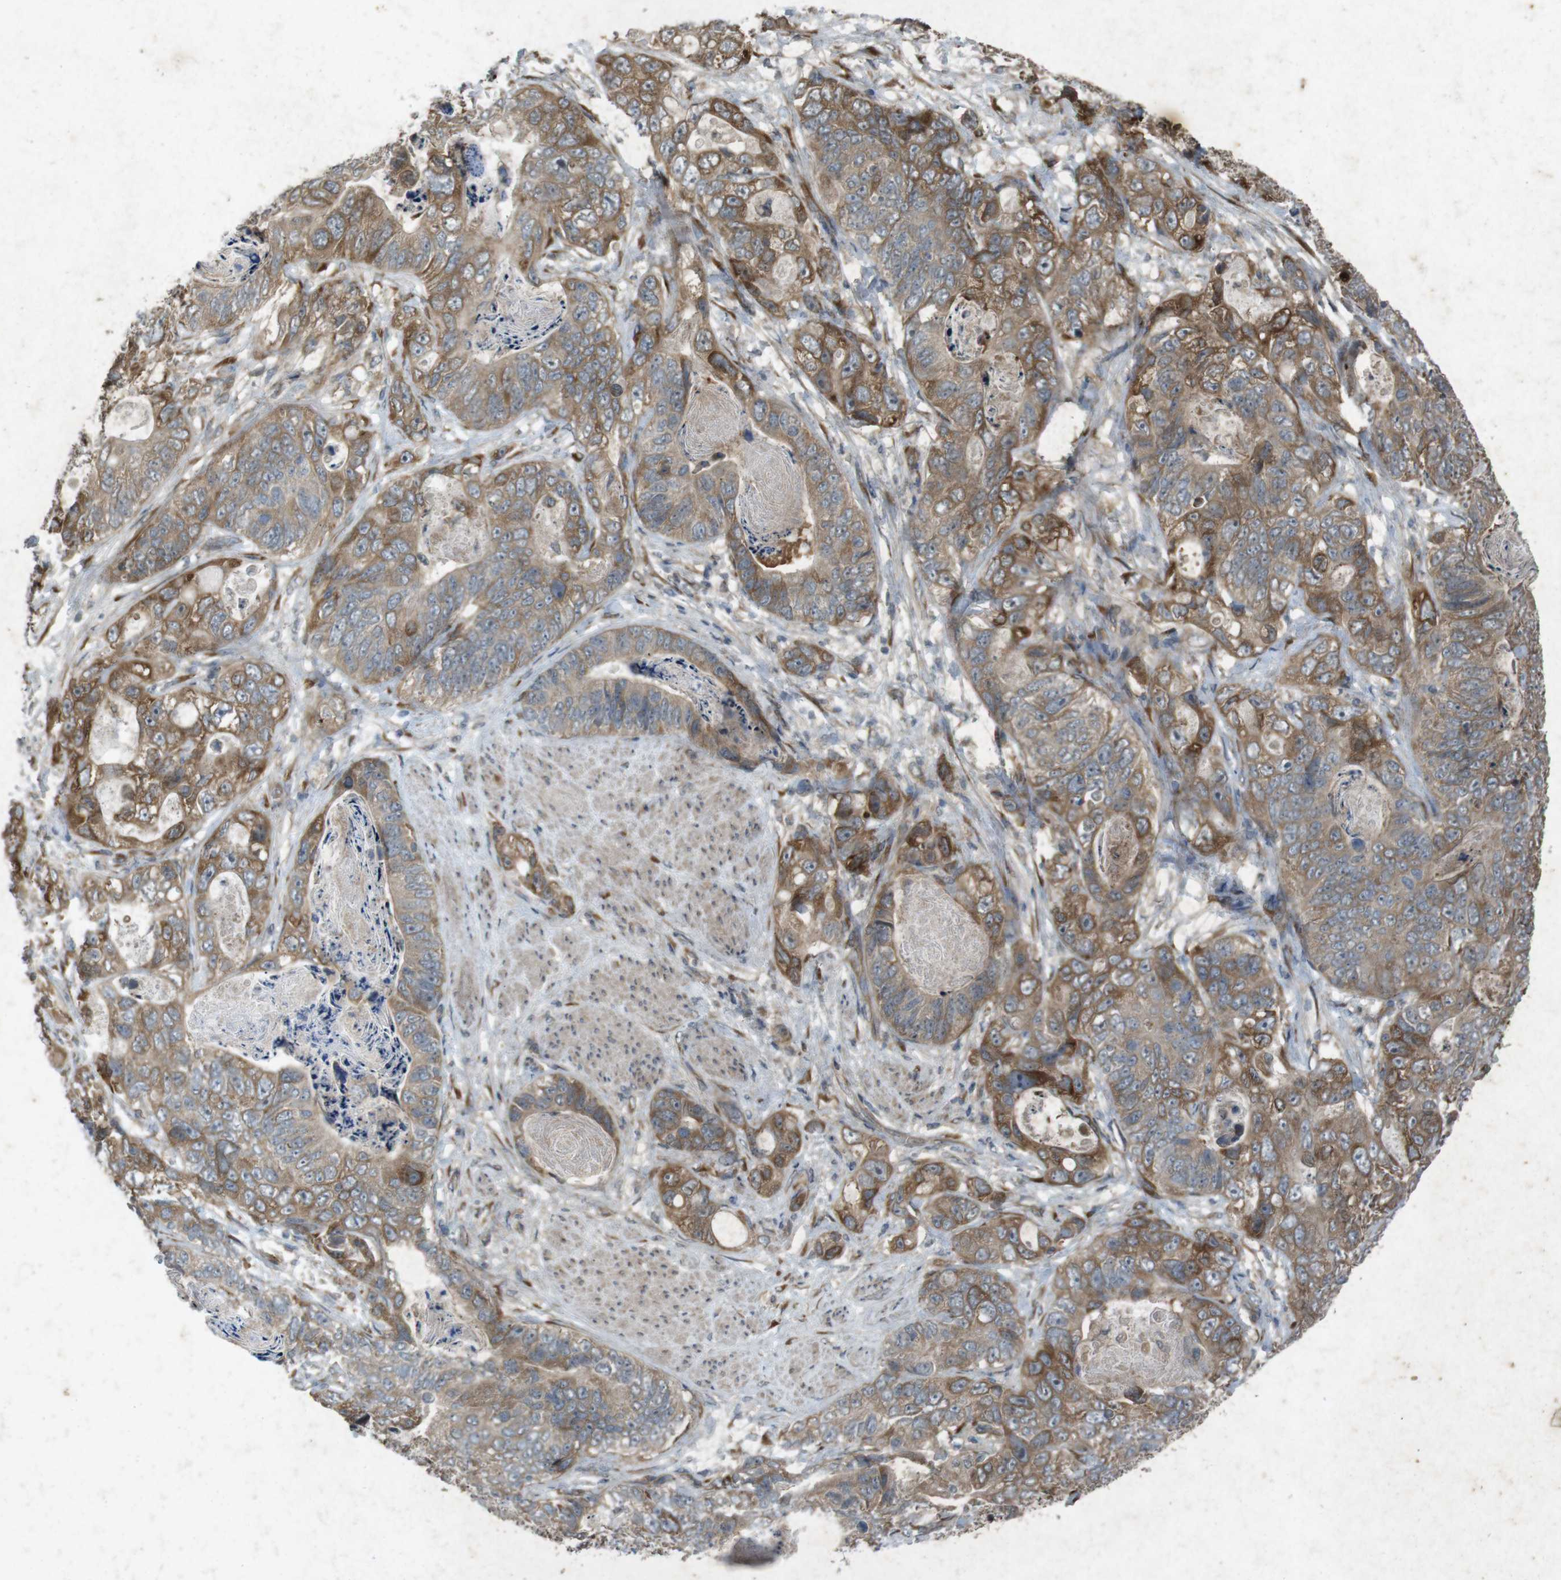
{"staining": {"intensity": "moderate", "quantity": ">75%", "location": "cytoplasmic/membranous"}, "tissue": "stomach cancer", "cell_type": "Tumor cells", "image_type": "cancer", "snomed": [{"axis": "morphology", "description": "Adenocarcinoma, NOS"}, {"axis": "topography", "description": "Stomach"}], "caption": "DAB (3,3'-diaminobenzidine) immunohistochemical staining of stomach cancer (adenocarcinoma) exhibits moderate cytoplasmic/membranous protein staining in about >75% of tumor cells.", "gene": "FLCN", "patient": {"sex": "female", "age": 89}}